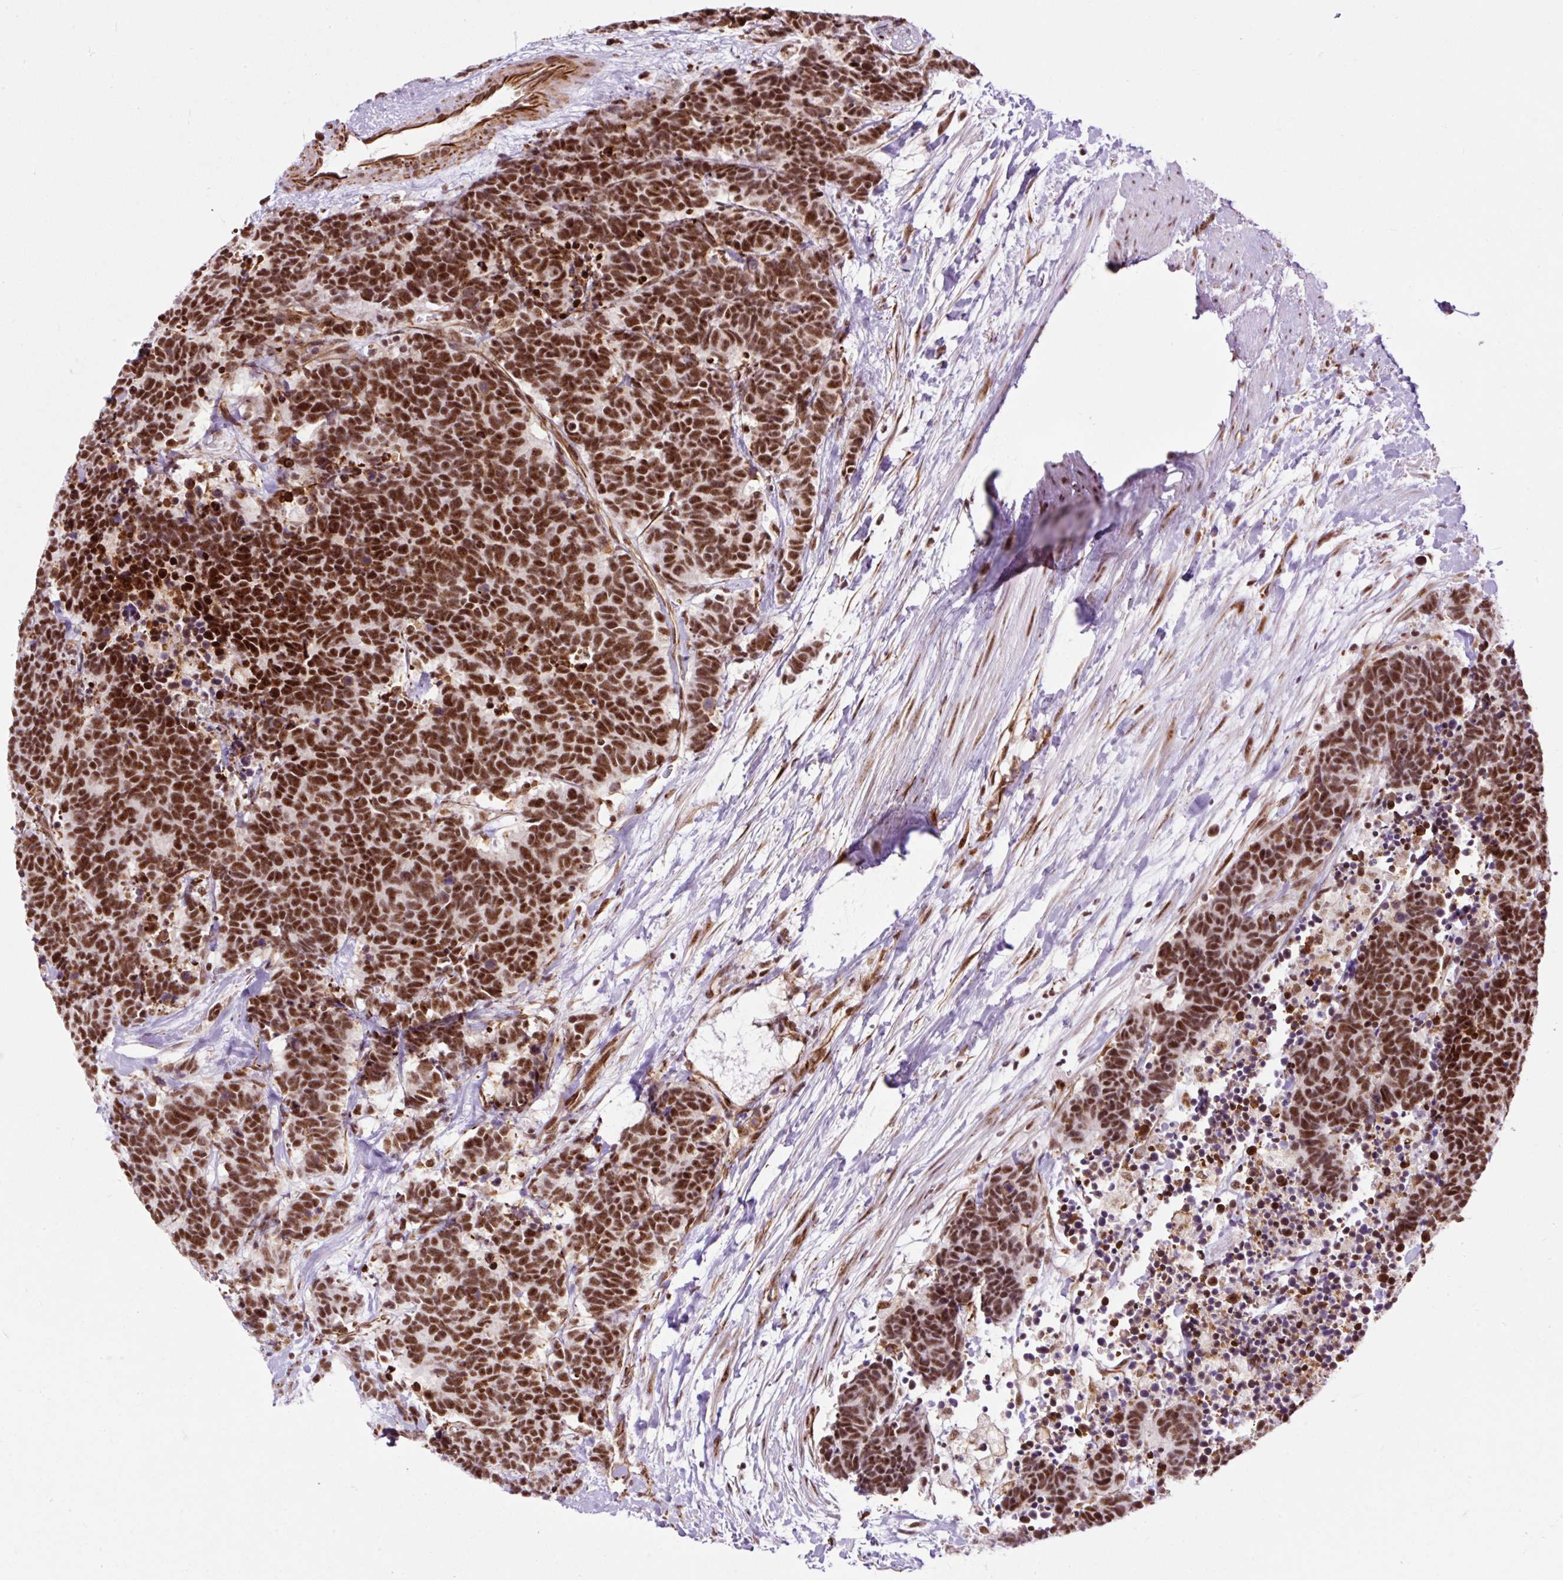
{"staining": {"intensity": "strong", "quantity": ">75%", "location": "nuclear"}, "tissue": "carcinoid", "cell_type": "Tumor cells", "image_type": "cancer", "snomed": [{"axis": "morphology", "description": "Carcinoma, NOS"}, {"axis": "morphology", "description": "Carcinoid, malignant, NOS"}, {"axis": "topography", "description": "Prostate"}], "caption": "Human carcinoma stained for a protein (brown) reveals strong nuclear positive staining in approximately >75% of tumor cells.", "gene": "LUC7L2", "patient": {"sex": "male", "age": 57}}